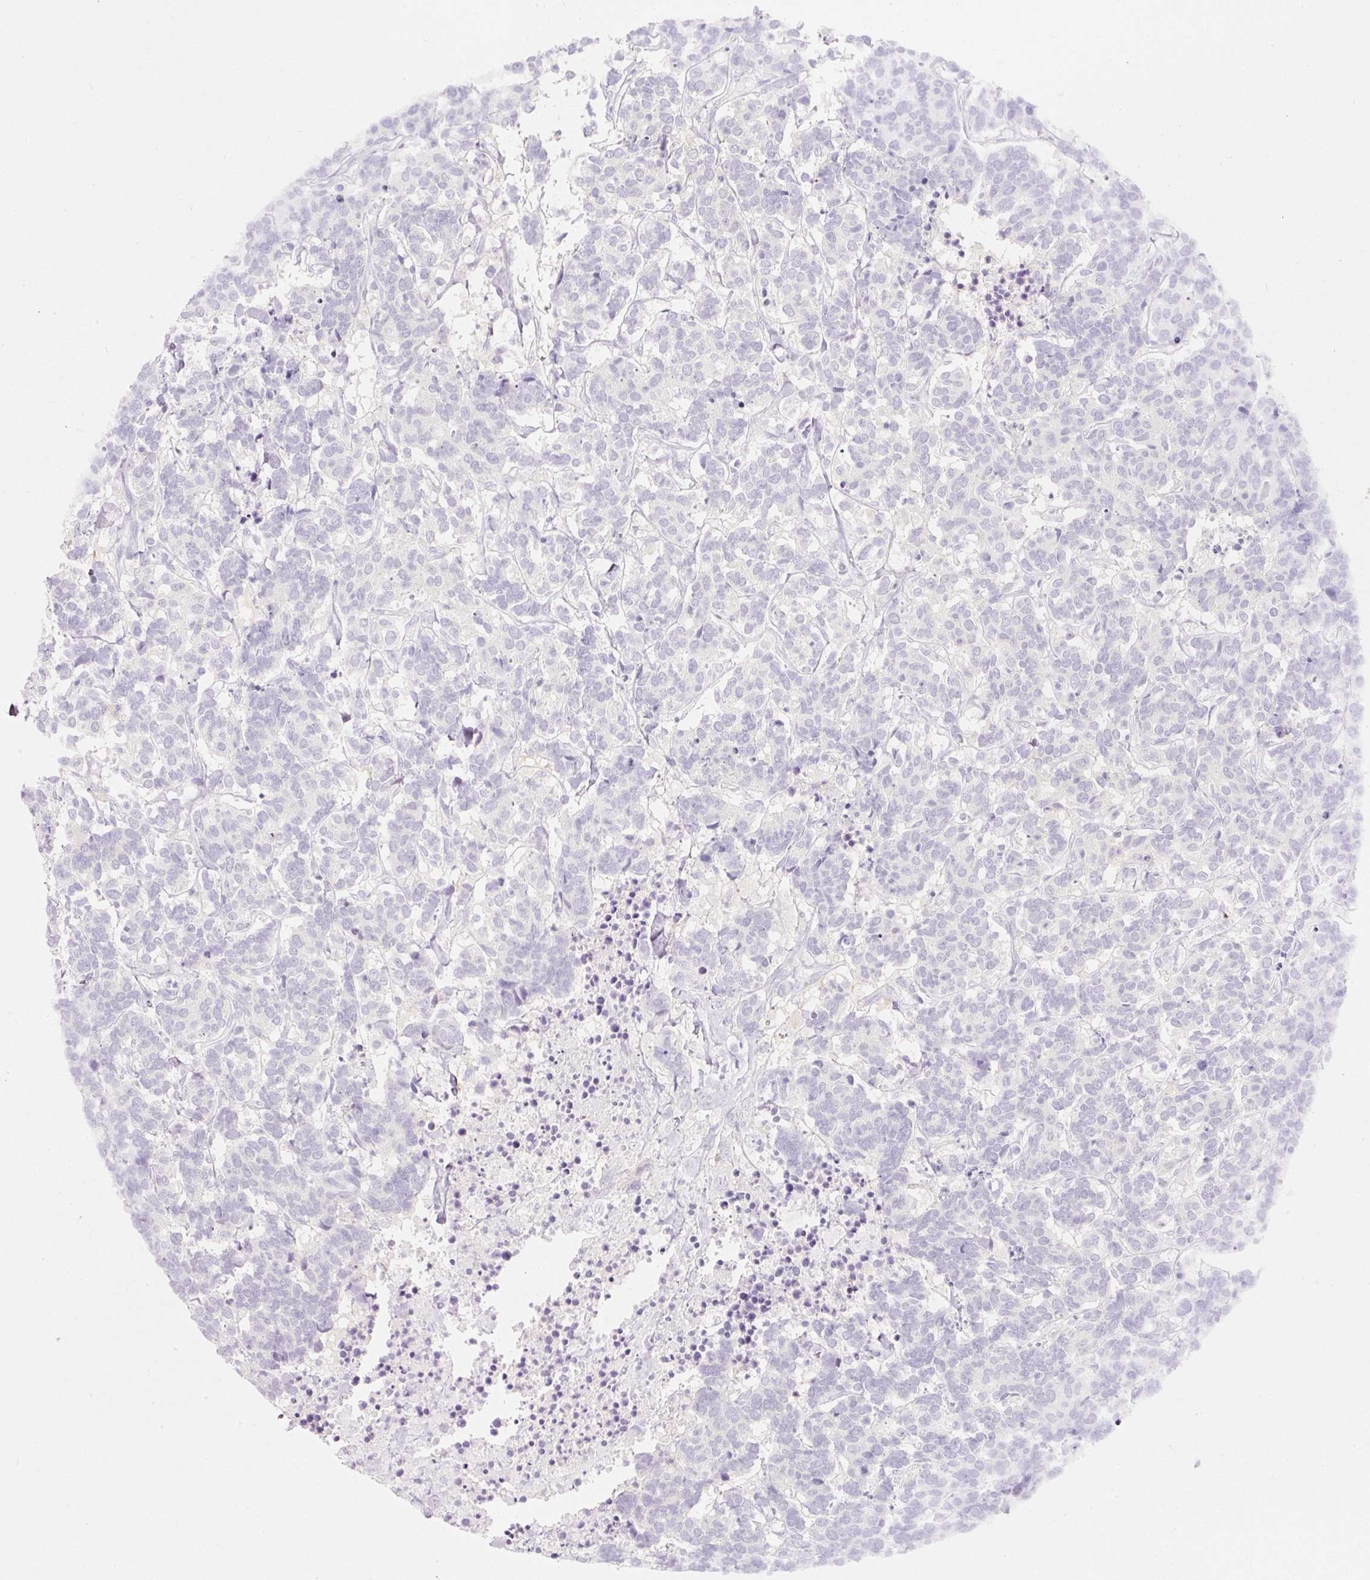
{"staining": {"intensity": "negative", "quantity": "none", "location": "none"}, "tissue": "carcinoid", "cell_type": "Tumor cells", "image_type": "cancer", "snomed": [{"axis": "morphology", "description": "Carcinoma, NOS"}, {"axis": "morphology", "description": "Carcinoid, malignant, NOS"}, {"axis": "topography", "description": "Urinary bladder"}], "caption": "High power microscopy image of an IHC photomicrograph of carcinoid, revealing no significant expression in tumor cells.", "gene": "SLC2A2", "patient": {"sex": "male", "age": 57}}